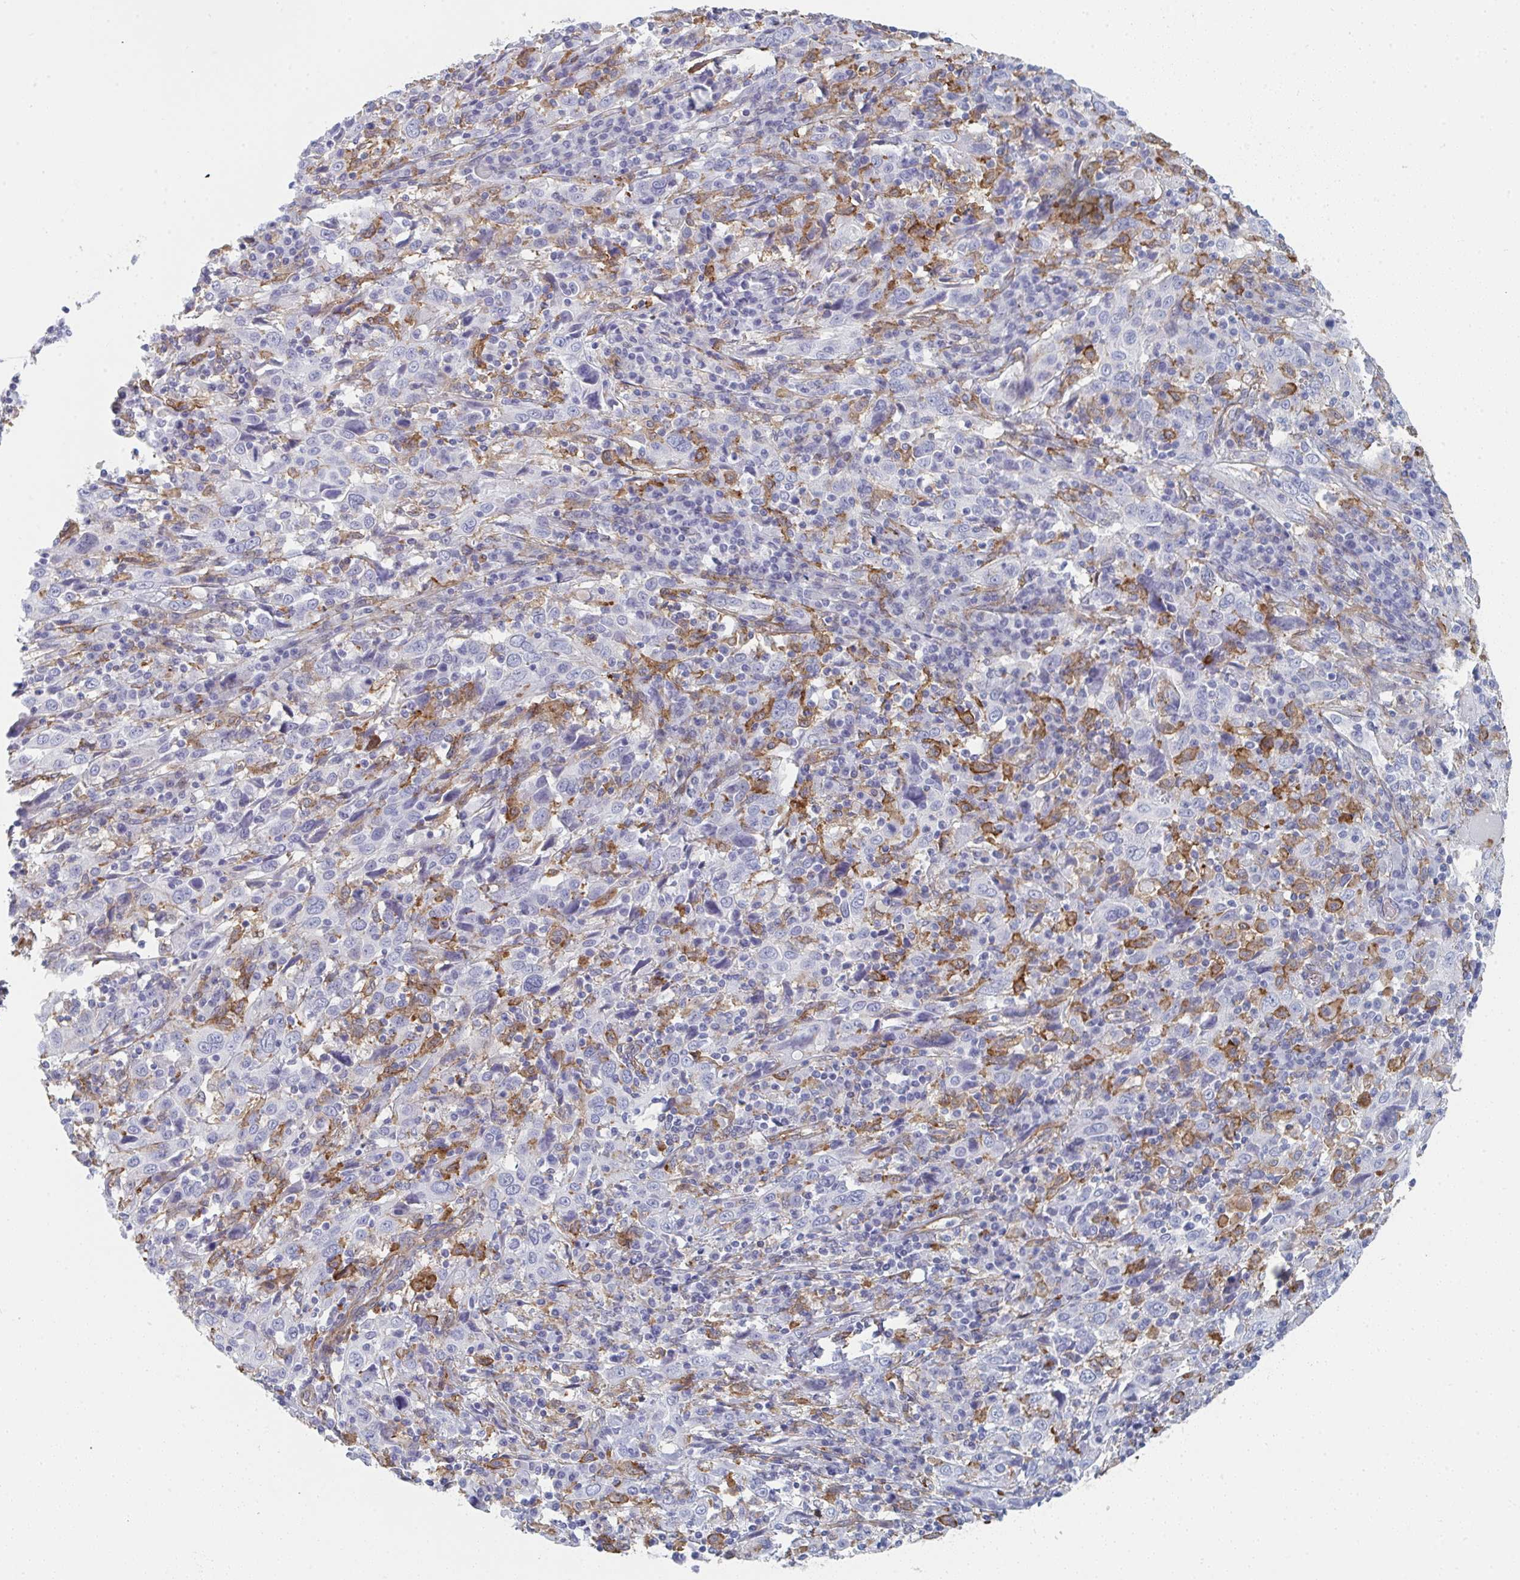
{"staining": {"intensity": "negative", "quantity": "none", "location": "none"}, "tissue": "cervical cancer", "cell_type": "Tumor cells", "image_type": "cancer", "snomed": [{"axis": "morphology", "description": "Squamous cell carcinoma, NOS"}, {"axis": "topography", "description": "Cervix"}], "caption": "An image of human cervical cancer is negative for staining in tumor cells.", "gene": "DAB2", "patient": {"sex": "female", "age": 46}}